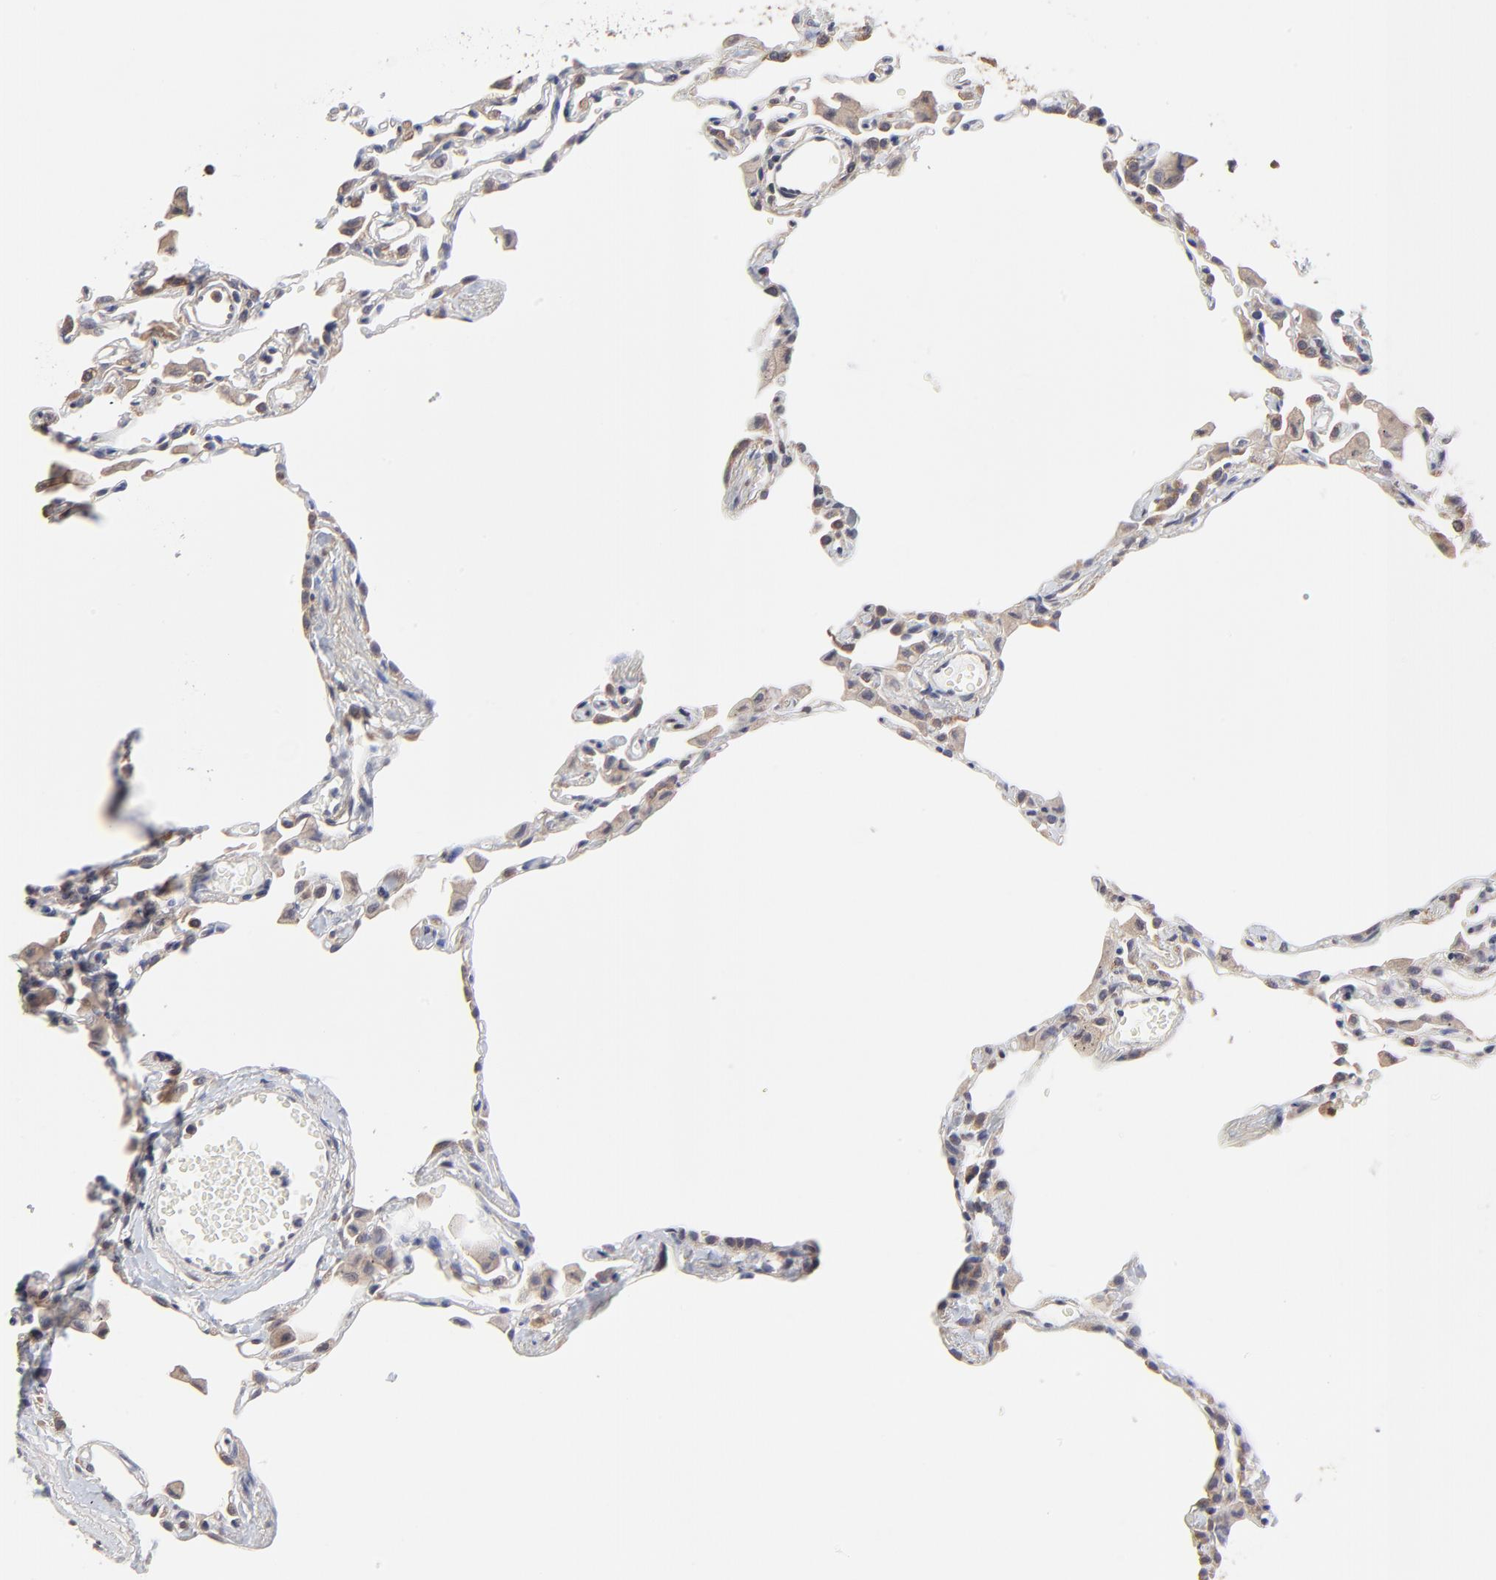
{"staining": {"intensity": "negative", "quantity": "none", "location": "none"}, "tissue": "lung", "cell_type": "Alveolar cells", "image_type": "normal", "snomed": [{"axis": "morphology", "description": "Normal tissue, NOS"}, {"axis": "topography", "description": "Lung"}], "caption": "The photomicrograph demonstrates no staining of alveolar cells in unremarkable lung. (Stains: DAB (3,3'-diaminobenzidine) immunohistochemistry with hematoxylin counter stain, Microscopy: brightfield microscopy at high magnification).", "gene": "CCT2", "patient": {"sex": "female", "age": 49}}